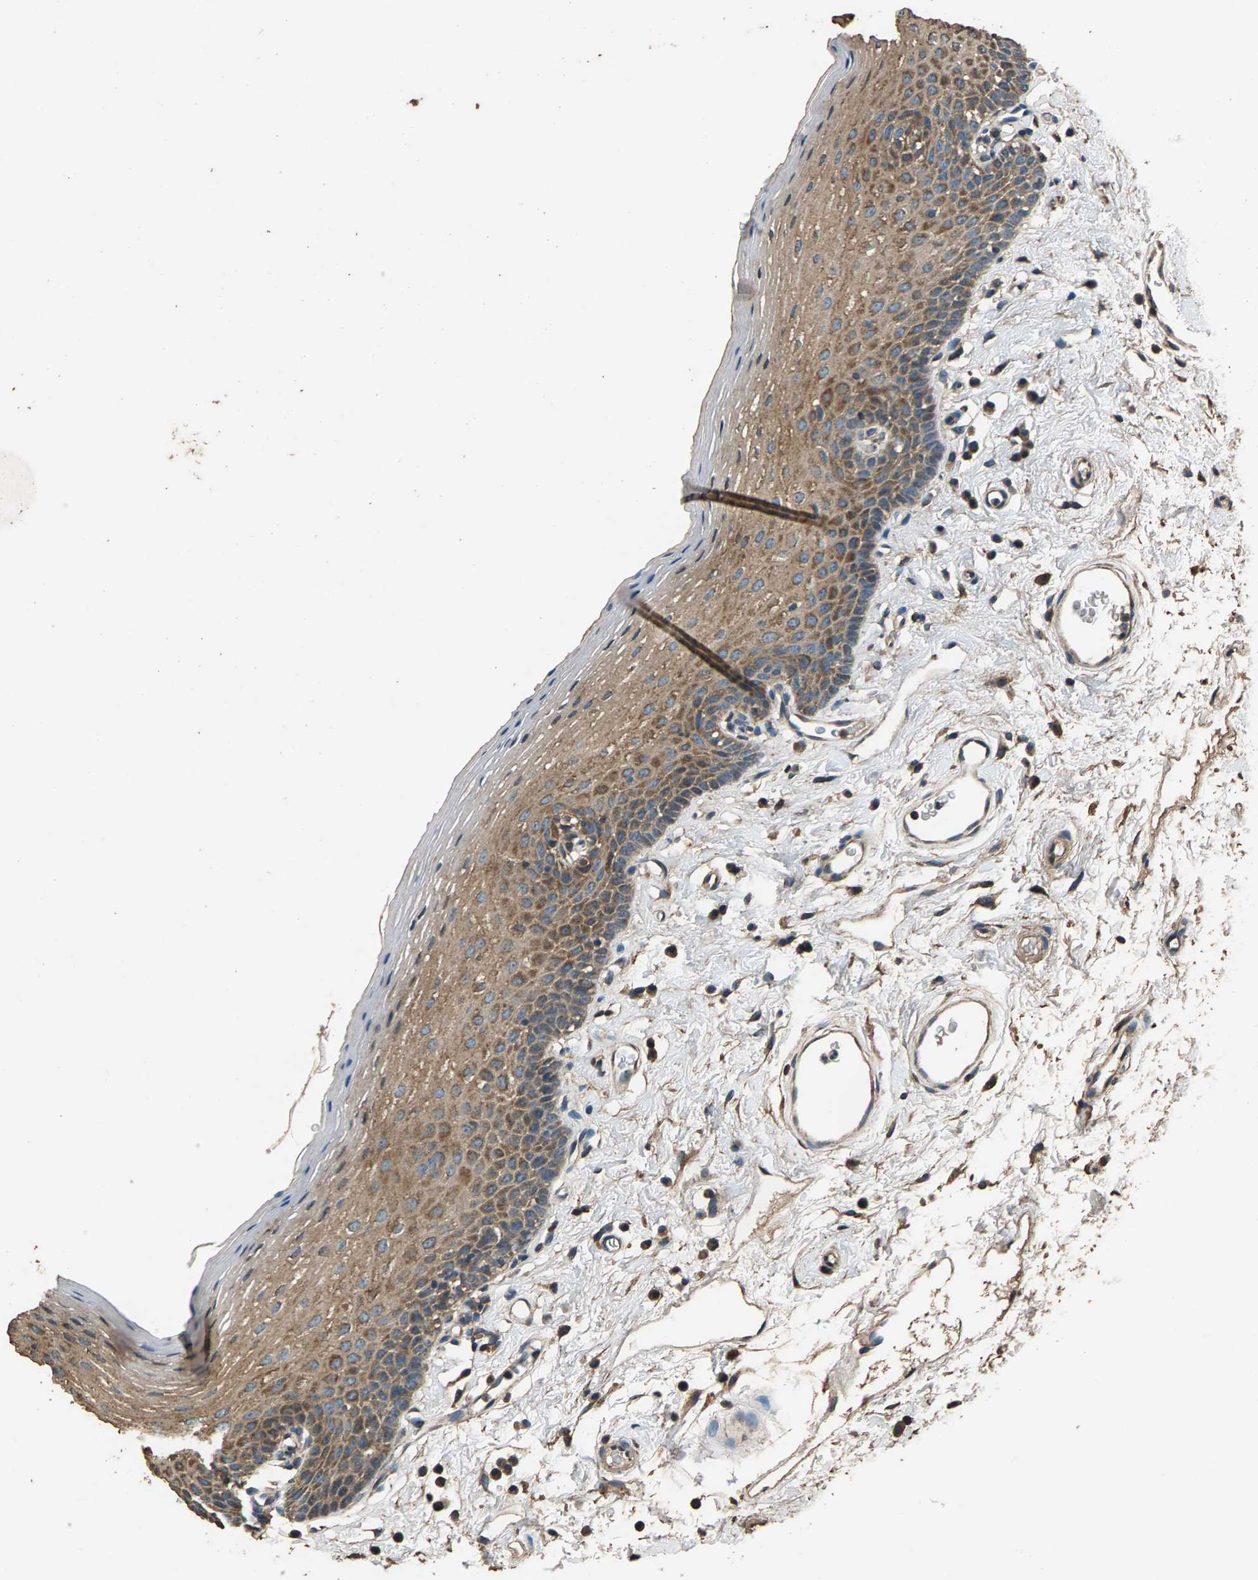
{"staining": {"intensity": "moderate", "quantity": ">75%", "location": "cytoplasmic/membranous"}, "tissue": "oral mucosa", "cell_type": "Squamous epithelial cells", "image_type": "normal", "snomed": [{"axis": "morphology", "description": "Normal tissue, NOS"}, {"axis": "topography", "description": "Oral tissue"}], "caption": "Brown immunohistochemical staining in unremarkable oral mucosa shows moderate cytoplasmic/membranous staining in about >75% of squamous epithelial cells.", "gene": "MRPL27", "patient": {"sex": "male", "age": 66}}